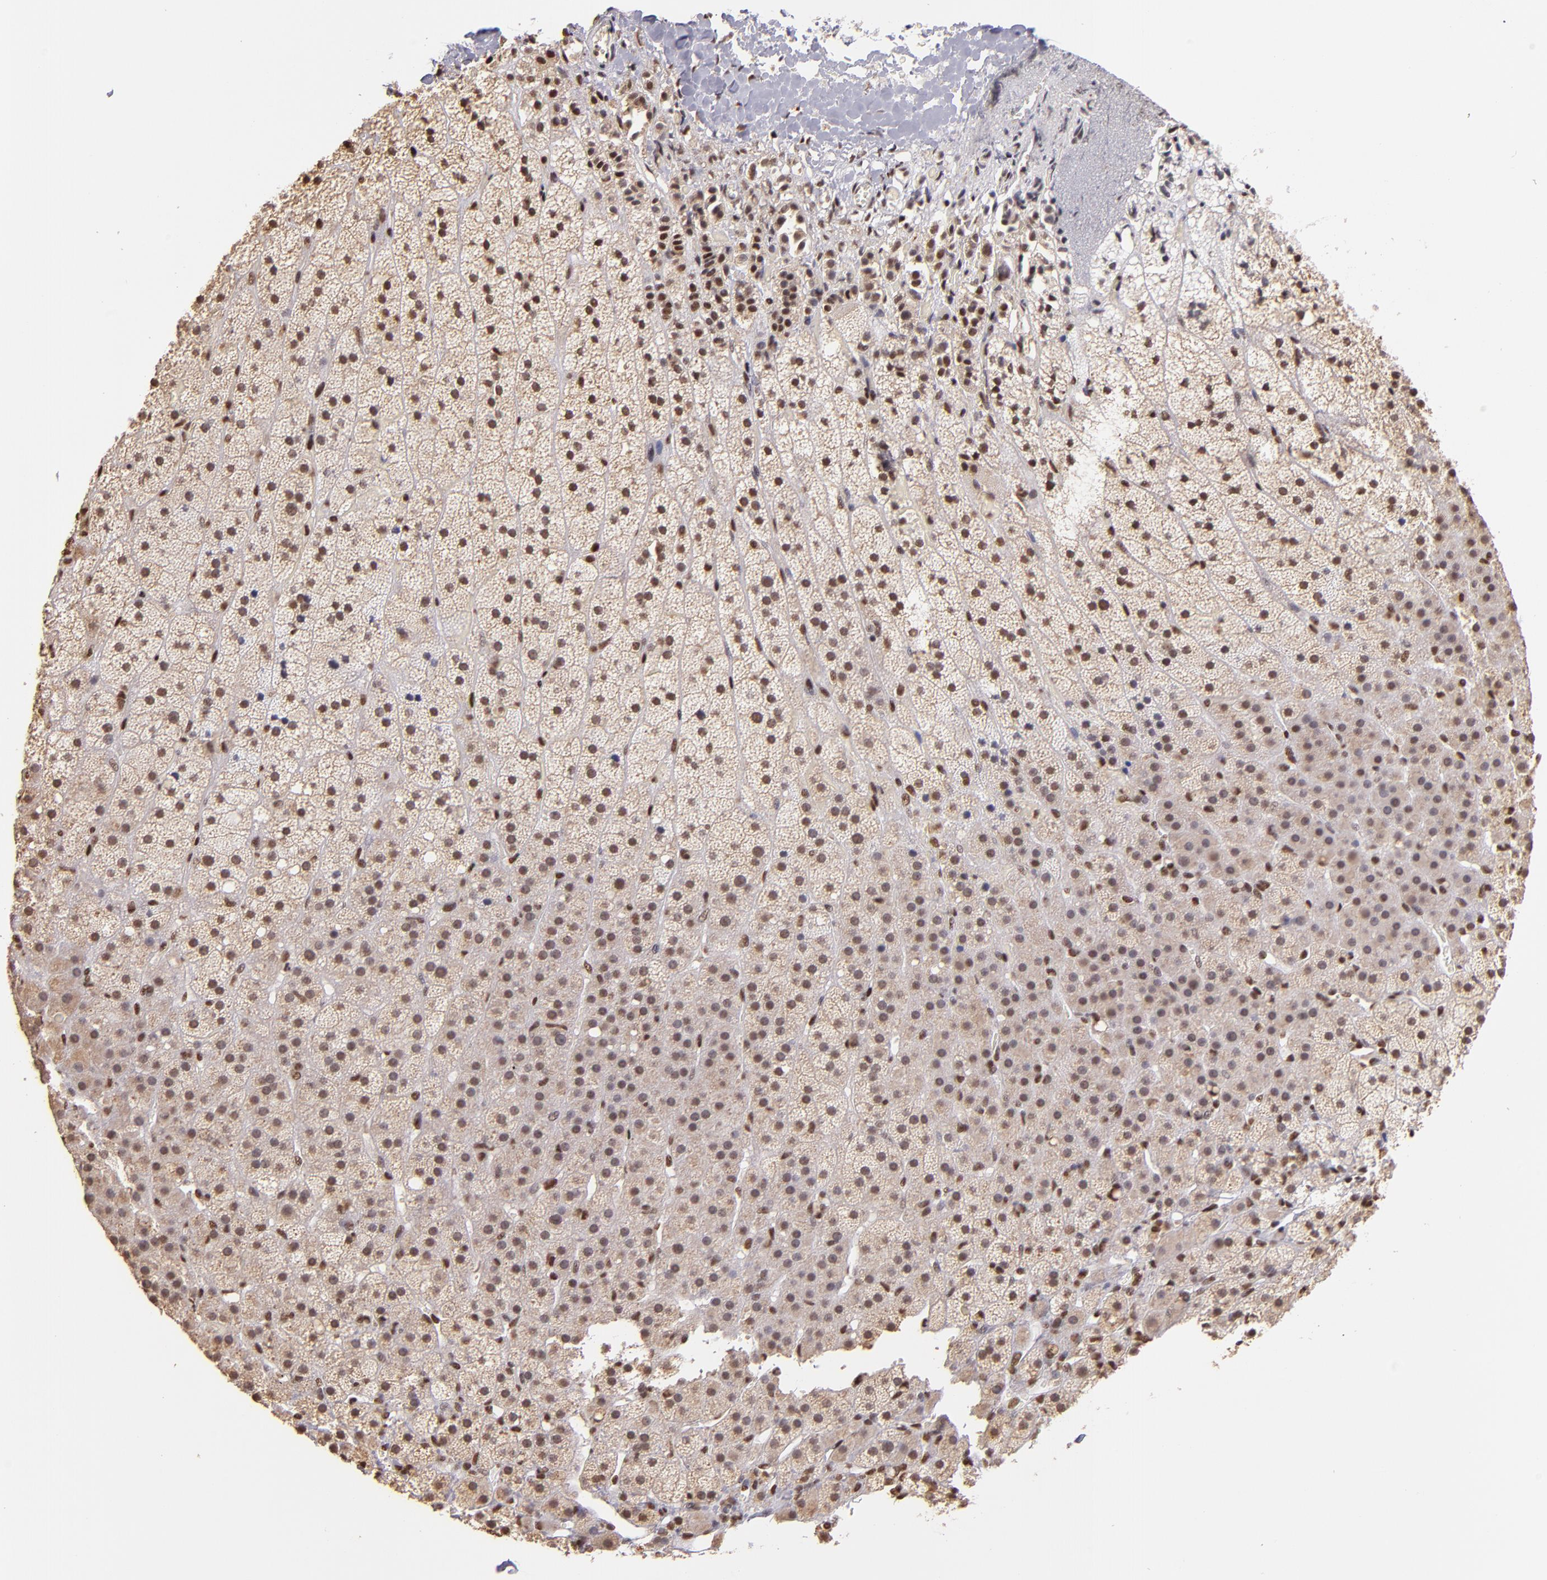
{"staining": {"intensity": "moderate", "quantity": ">75%", "location": "cytoplasmic/membranous,nuclear"}, "tissue": "adrenal gland", "cell_type": "Glandular cells", "image_type": "normal", "snomed": [{"axis": "morphology", "description": "Normal tissue, NOS"}, {"axis": "topography", "description": "Adrenal gland"}], "caption": "Brown immunohistochemical staining in benign adrenal gland displays moderate cytoplasmic/membranous,nuclear positivity in approximately >75% of glandular cells.", "gene": "SP1", "patient": {"sex": "male", "age": 35}}